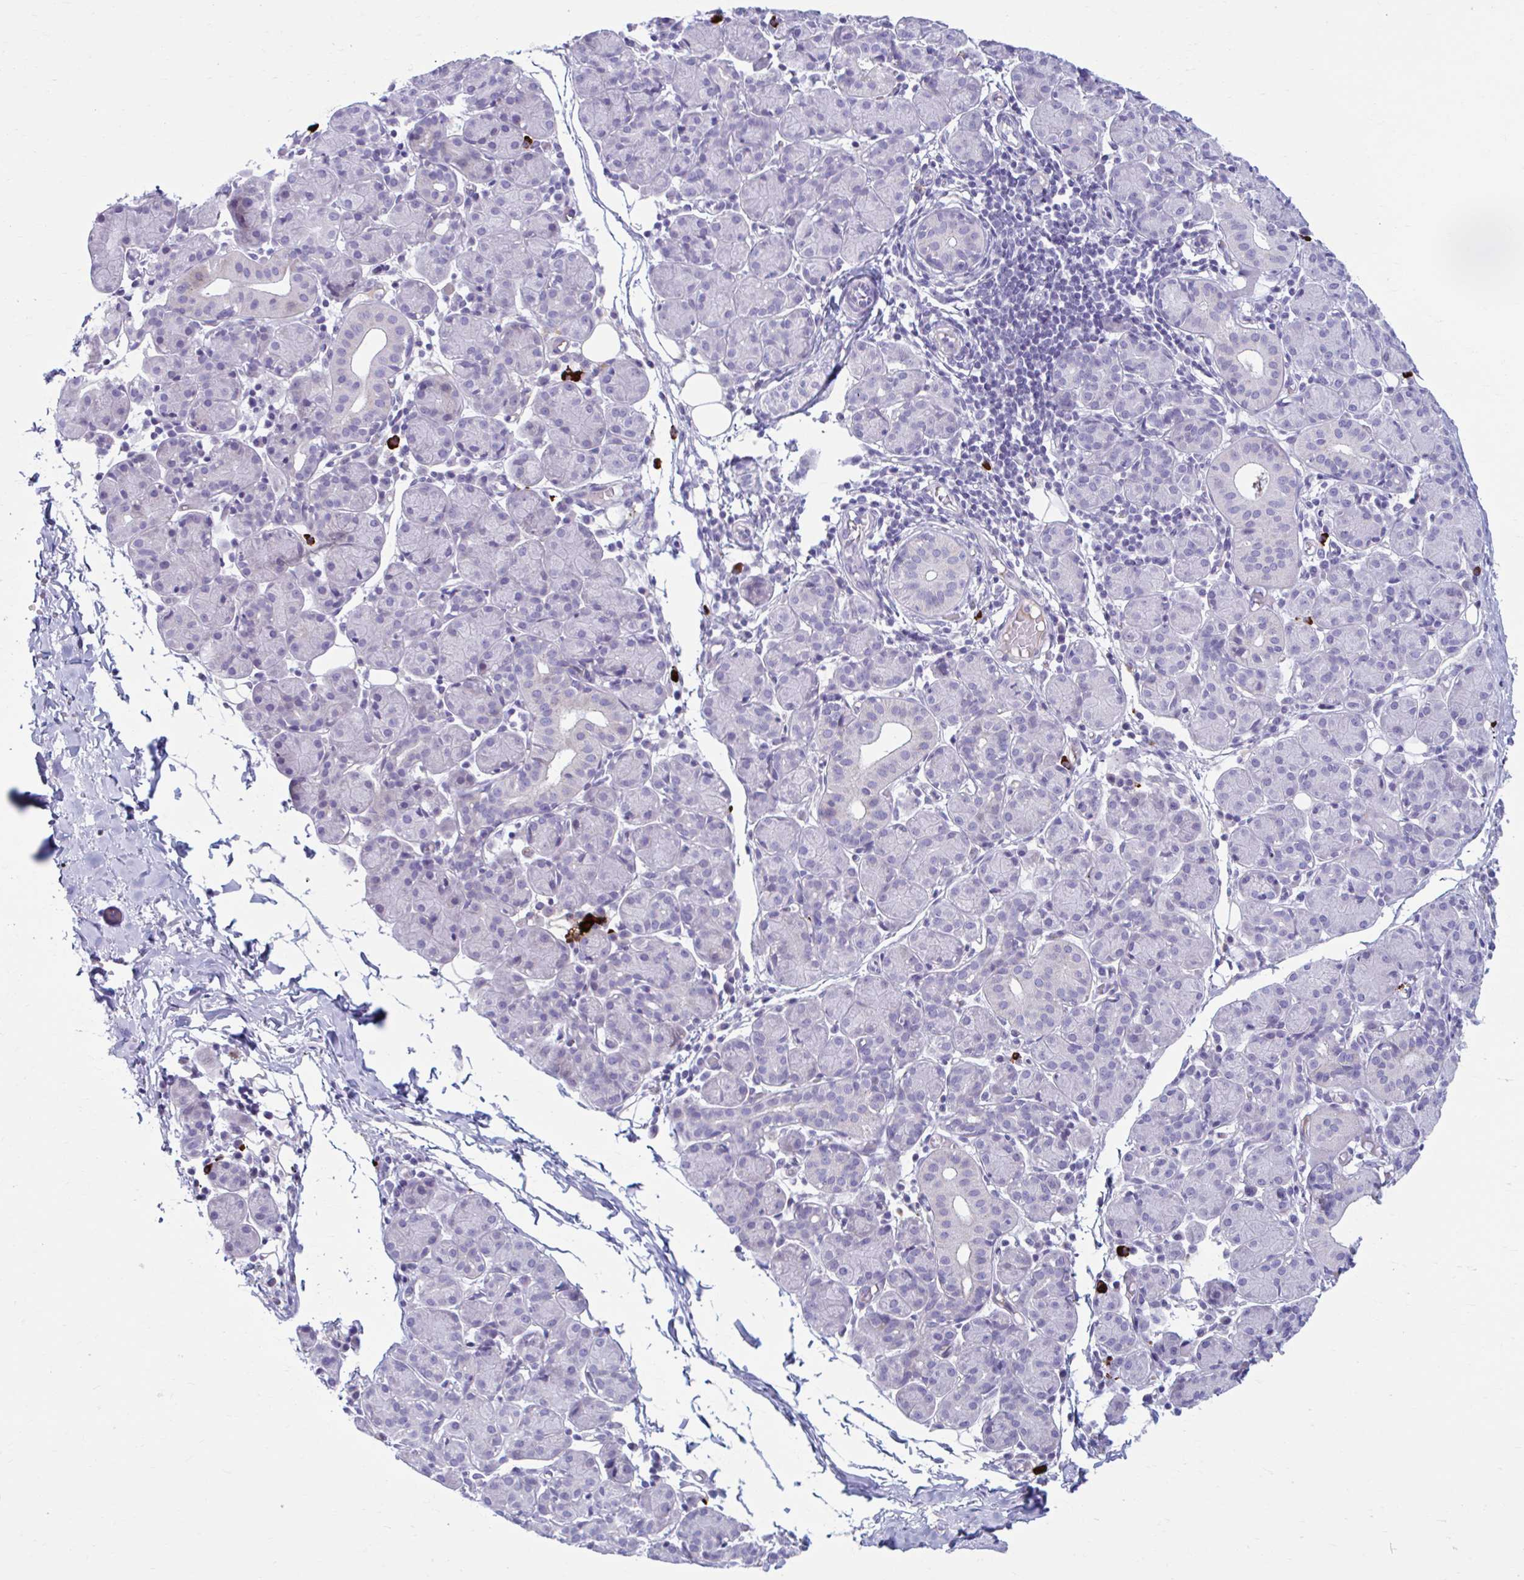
{"staining": {"intensity": "negative", "quantity": "none", "location": "none"}, "tissue": "salivary gland", "cell_type": "Glandular cells", "image_type": "normal", "snomed": [{"axis": "morphology", "description": "Normal tissue, NOS"}, {"axis": "morphology", "description": "Inflammation, NOS"}, {"axis": "topography", "description": "Lymph node"}, {"axis": "topography", "description": "Salivary gland"}], "caption": "This micrograph is of unremarkable salivary gland stained with IHC to label a protein in brown with the nuclei are counter-stained blue. There is no staining in glandular cells. Nuclei are stained in blue.", "gene": "C12orf71", "patient": {"sex": "male", "age": 3}}